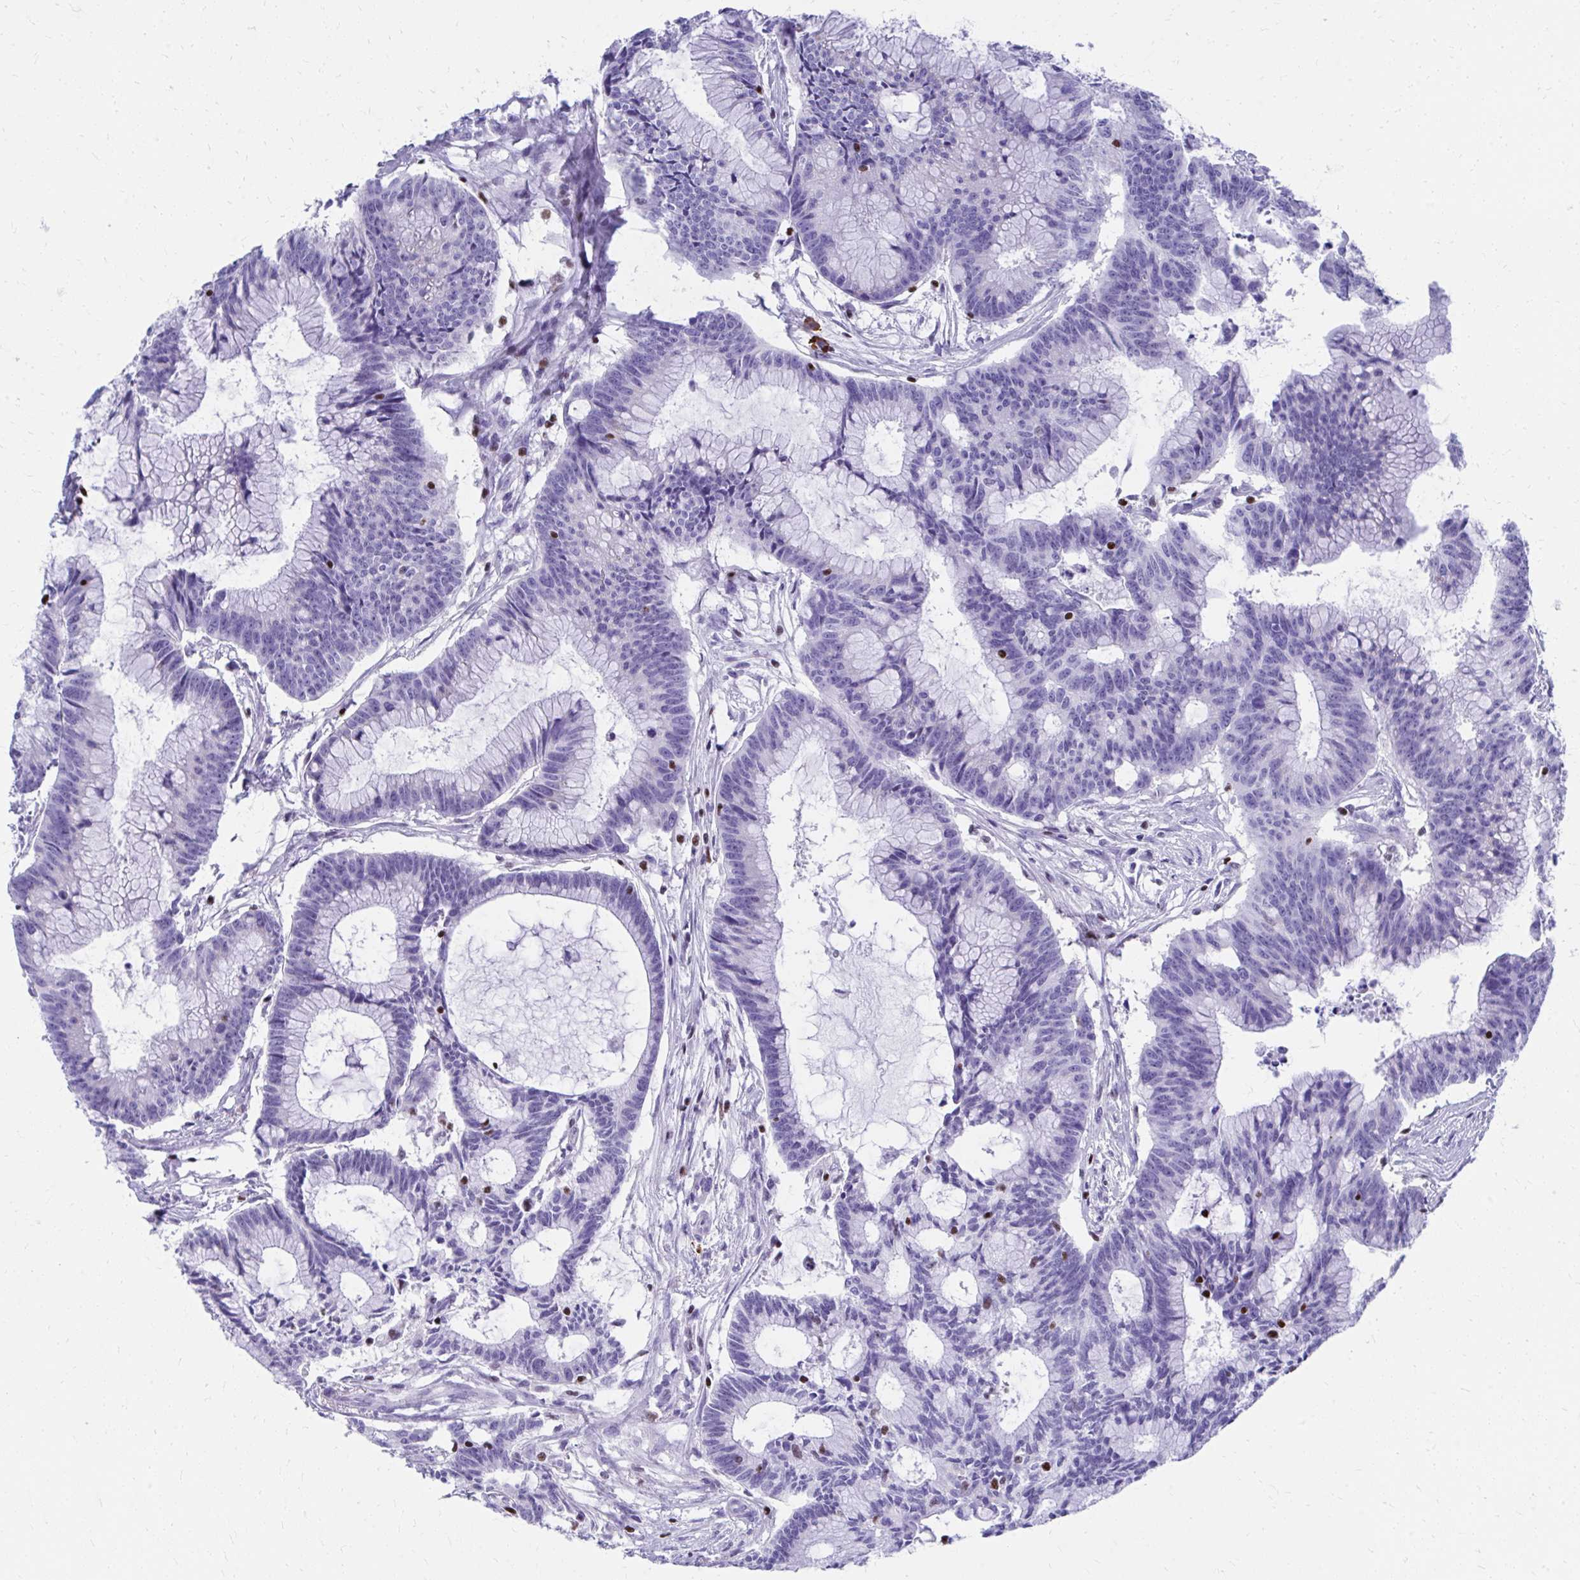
{"staining": {"intensity": "negative", "quantity": "none", "location": "none"}, "tissue": "colorectal cancer", "cell_type": "Tumor cells", "image_type": "cancer", "snomed": [{"axis": "morphology", "description": "Adenocarcinoma, NOS"}, {"axis": "topography", "description": "Colon"}], "caption": "Tumor cells are negative for brown protein staining in colorectal adenocarcinoma.", "gene": "RUNX3", "patient": {"sex": "female", "age": 78}}